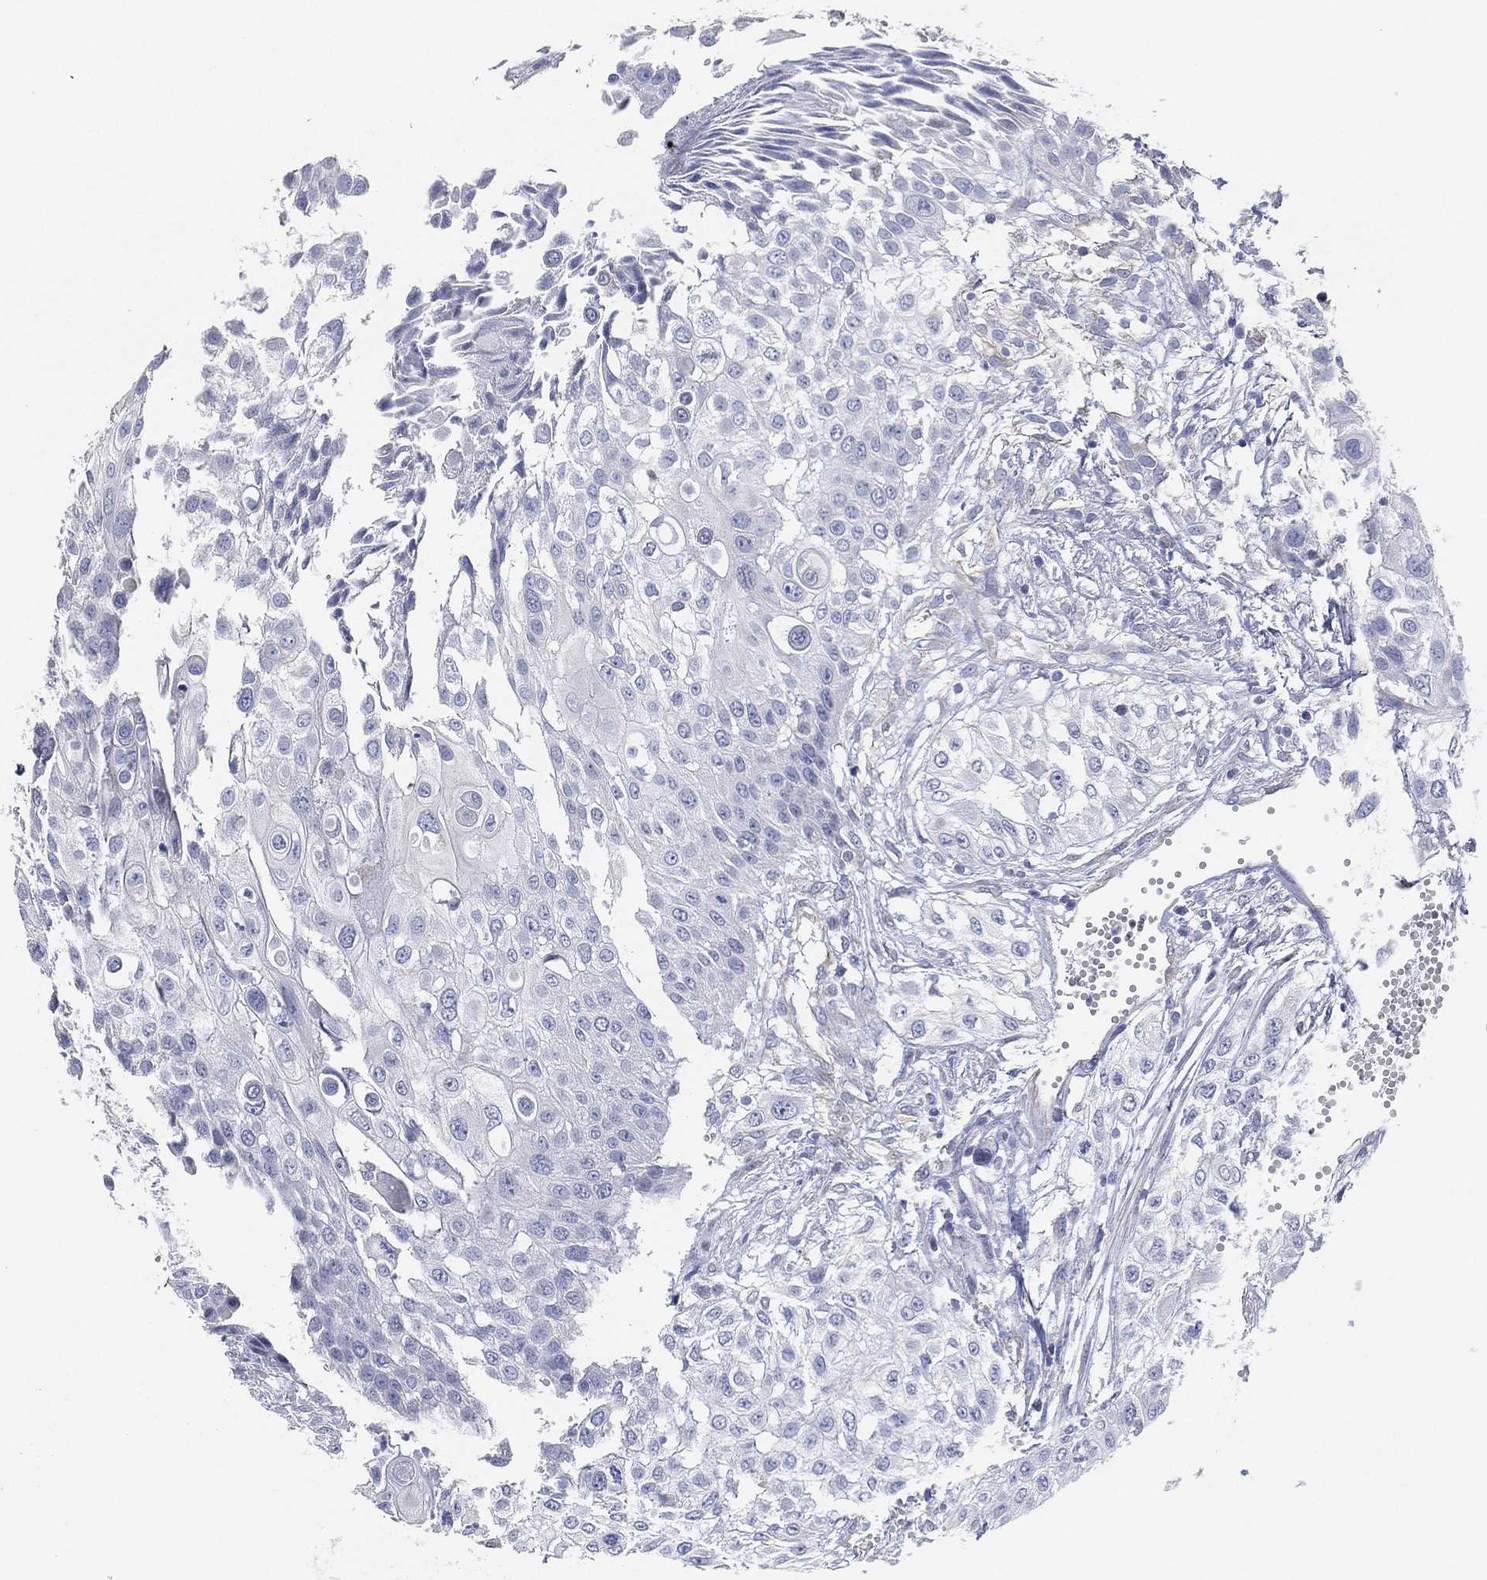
{"staining": {"intensity": "negative", "quantity": "none", "location": "none"}, "tissue": "urothelial cancer", "cell_type": "Tumor cells", "image_type": "cancer", "snomed": [{"axis": "morphology", "description": "Urothelial carcinoma, High grade"}, {"axis": "topography", "description": "Urinary bladder"}], "caption": "An immunohistochemistry micrograph of urothelial carcinoma (high-grade) is shown. There is no staining in tumor cells of urothelial carcinoma (high-grade).", "gene": "CFTR", "patient": {"sex": "female", "age": 79}}